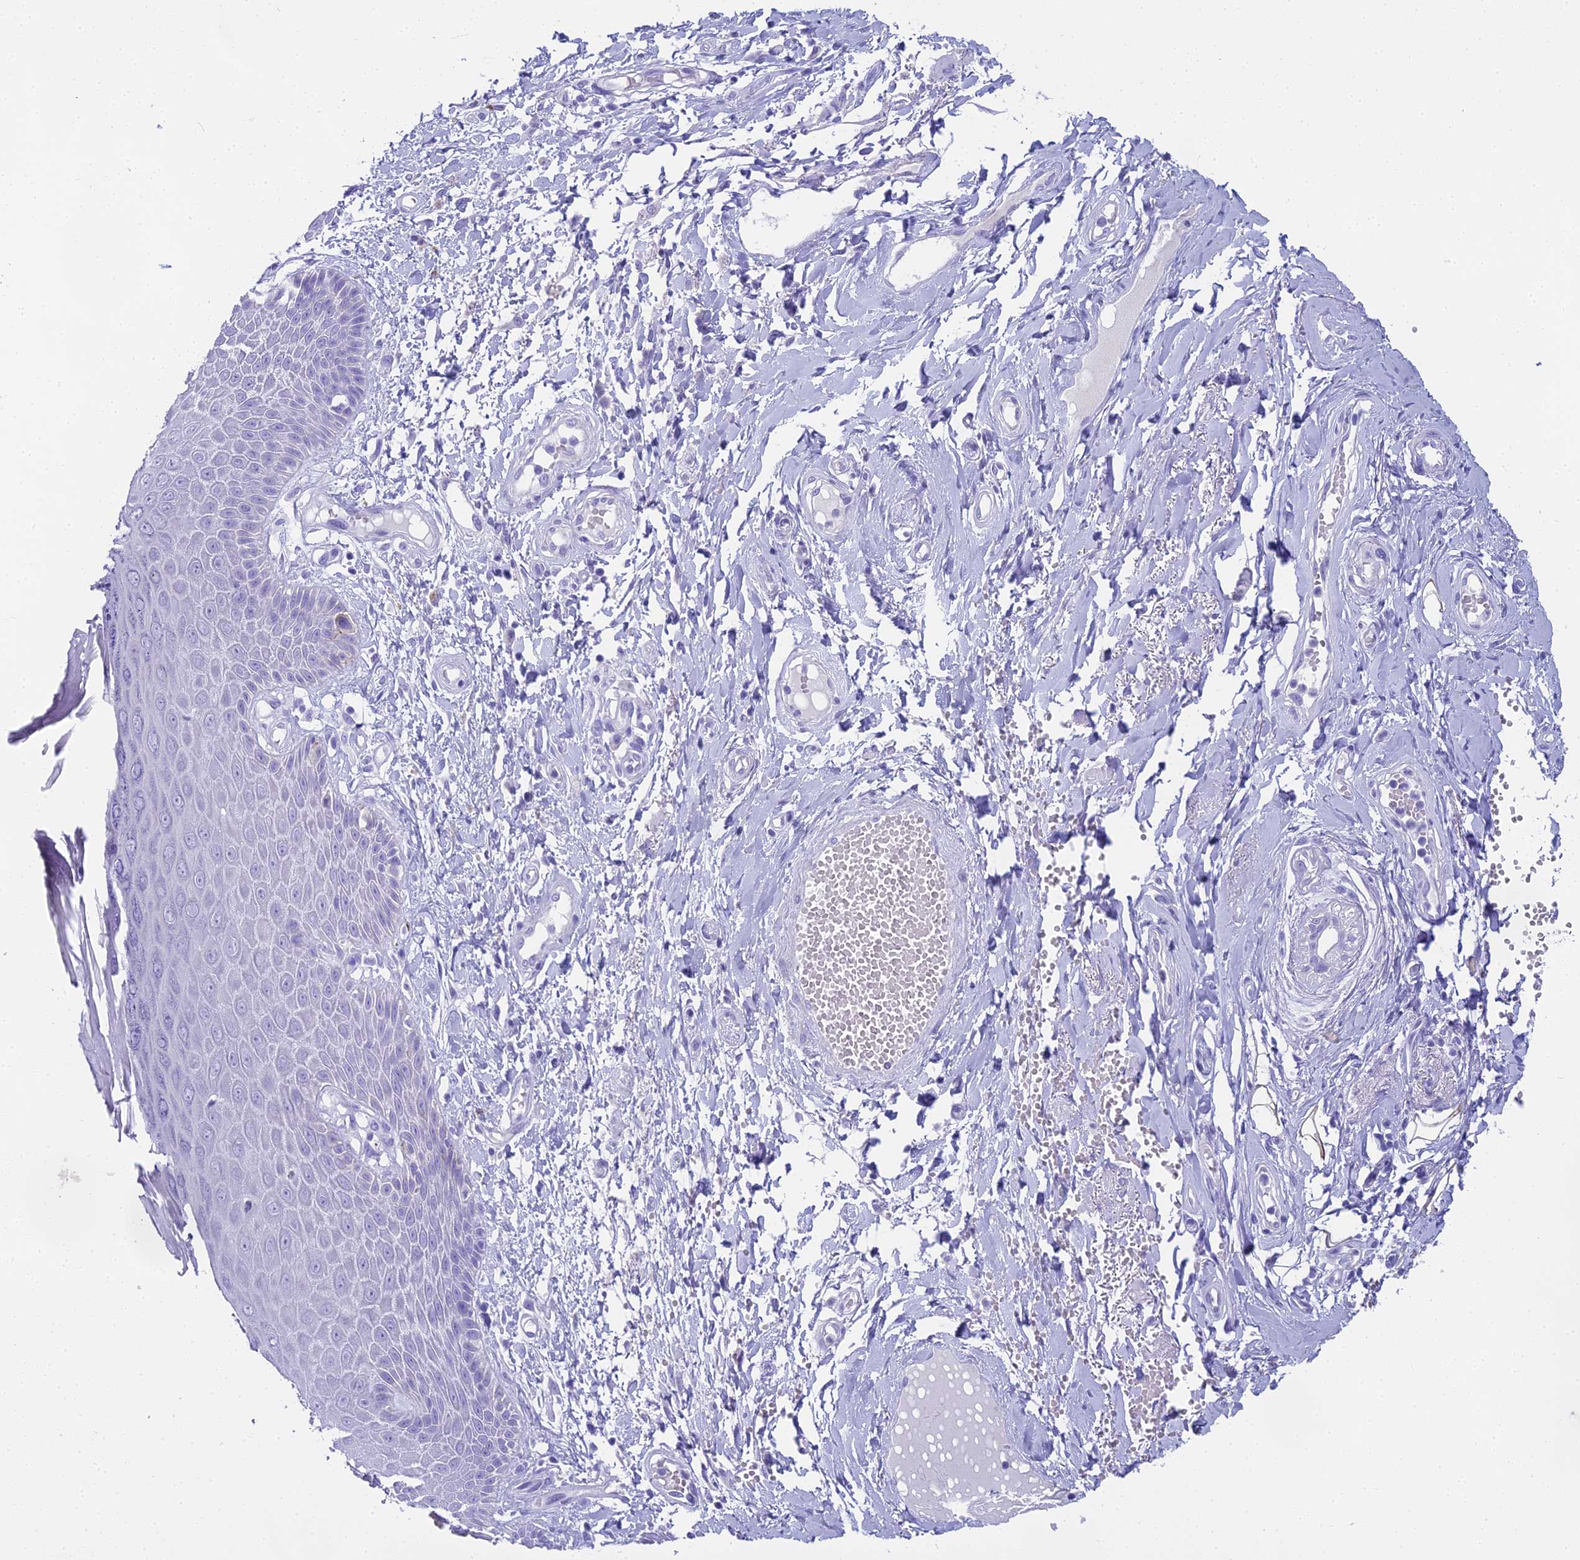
{"staining": {"intensity": "moderate", "quantity": "<25%", "location": "cytoplasmic/membranous"}, "tissue": "skin", "cell_type": "Epidermal cells", "image_type": "normal", "snomed": [{"axis": "morphology", "description": "Normal tissue, NOS"}, {"axis": "topography", "description": "Anal"}], "caption": "About <25% of epidermal cells in normal skin demonstrate moderate cytoplasmic/membranous protein positivity as visualized by brown immunohistochemical staining.", "gene": "UNC80", "patient": {"sex": "male", "age": 78}}